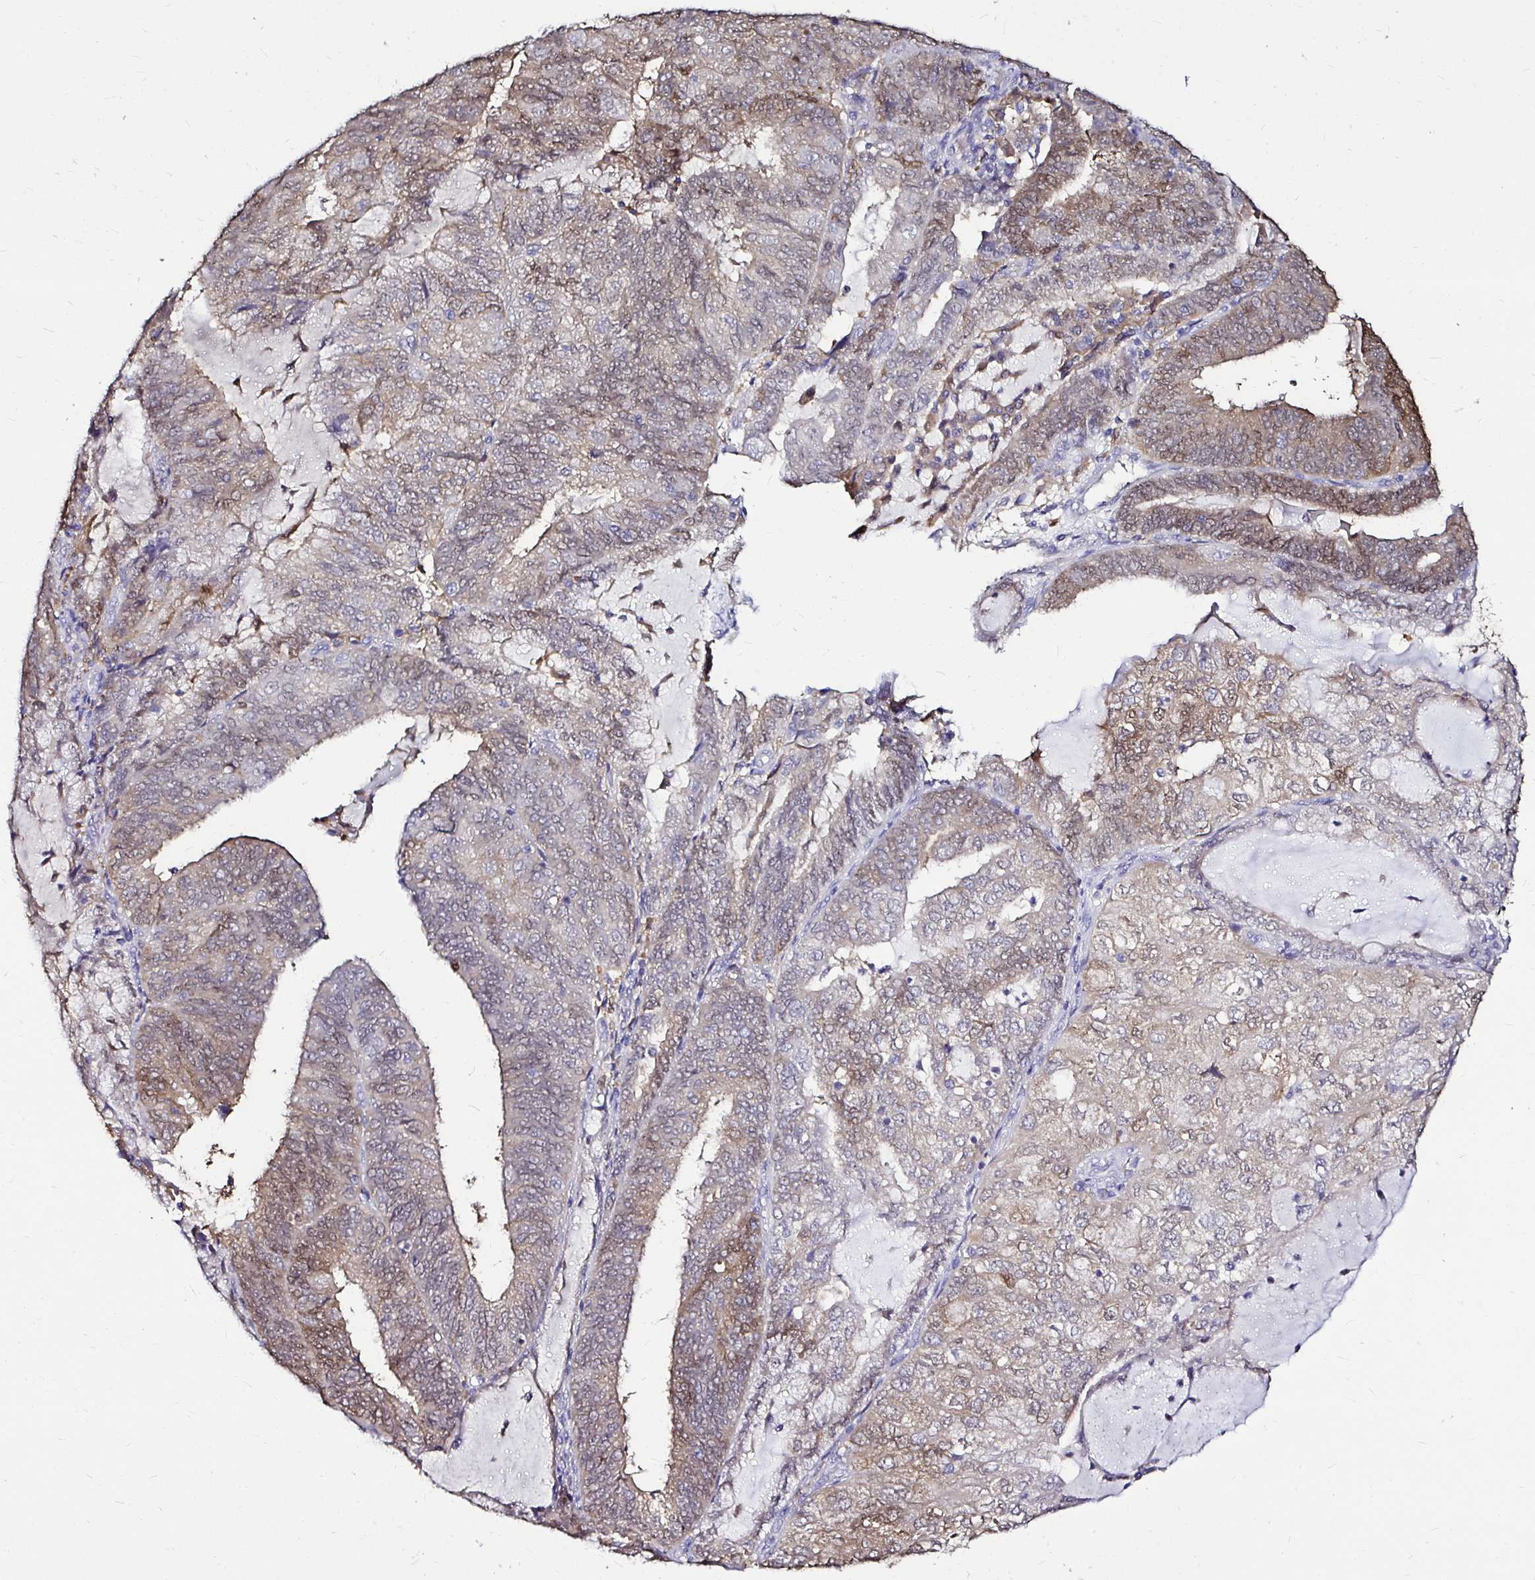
{"staining": {"intensity": "weak", "quantity": "25%-75%", "location": "cytoplasmic/membranous,nuclear"}, "tissue": "endometrial cancer", "cell_type": "Tumor cells", "image_type": "cancer", "snomed": [{"axis": "morphology", "description": "Adenocarcinoma, NOS"}, {"axis": "topography", "description": "Endometrium"}], "caption": "Protein expression by immunohistochemistry (IHC) displays weak cytoplasmic/membranous and nuclear expression in about 25%-75% of tumor cells in endometrial cancer (adenocarcinoma).", "gene": "IDH1", "patient": {"sex": "female", "age": 81}}